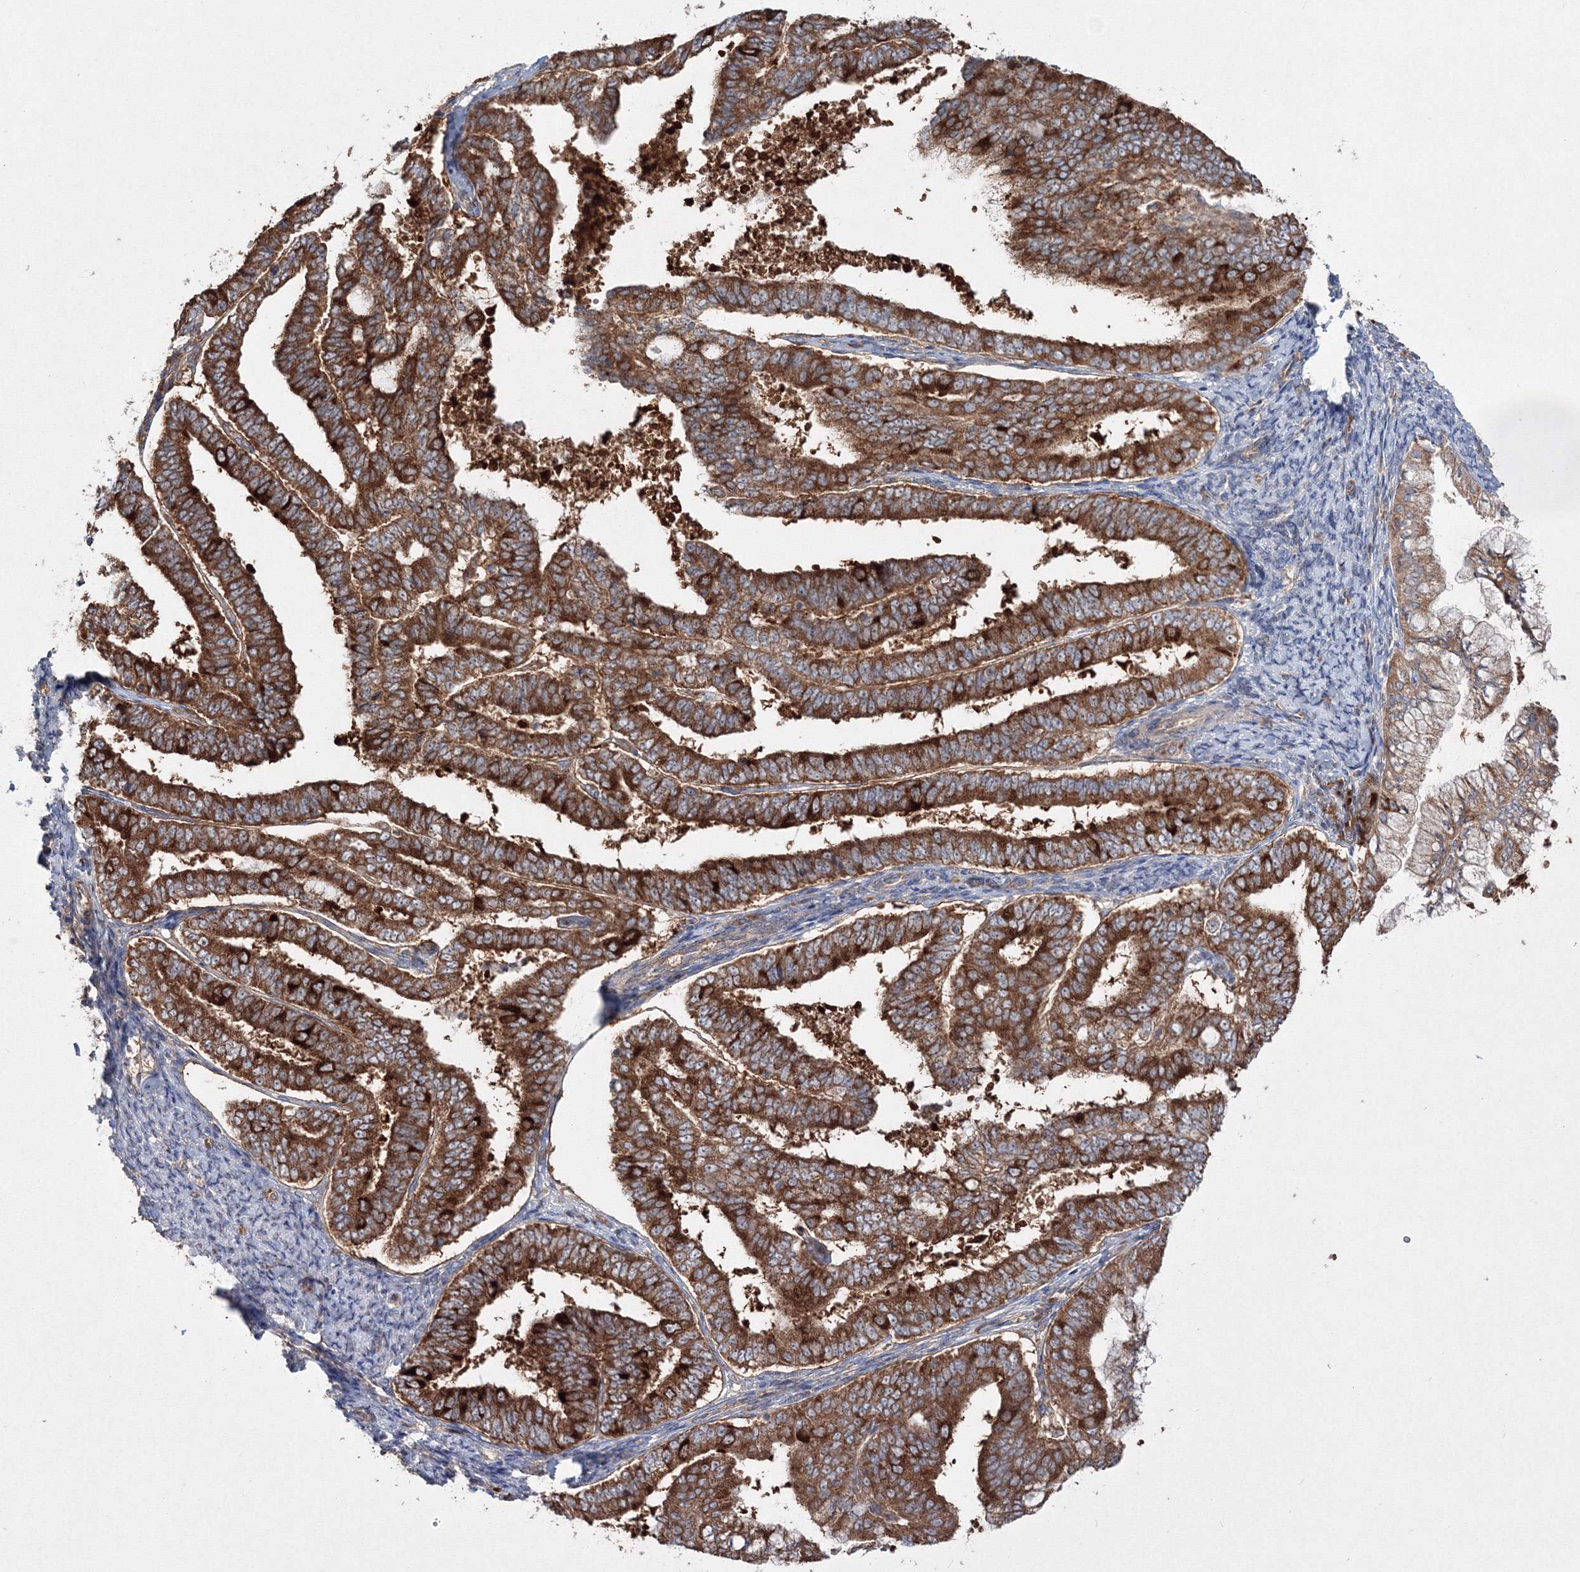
{"staining": {"intensity": "strong", "quantity": ">75%", "location": "cytoplasmic/membranous"}, "tissue": "endometrial cancer", "cell_type": "Tumor cells", "image_type": "cancer", "snomed": [{"axis": "morphology", "description": "Adenocarcinoma, NOS"}, {"axis": "topography", "description": "Endometrium"}], "caption": "Immunohistochemistry (IHC) image of neoplastic tissue: adenocarcinoma (endometrial) stained using immunohistochemistry reveals high levels of strong protein expression localized specifically in the cytoplasmic/membranous of tumor cells, appearing as a cytoplasmic/membranous brown color.", "gene": "PEX13", "patient": {"sex": "female", "age": 63}}